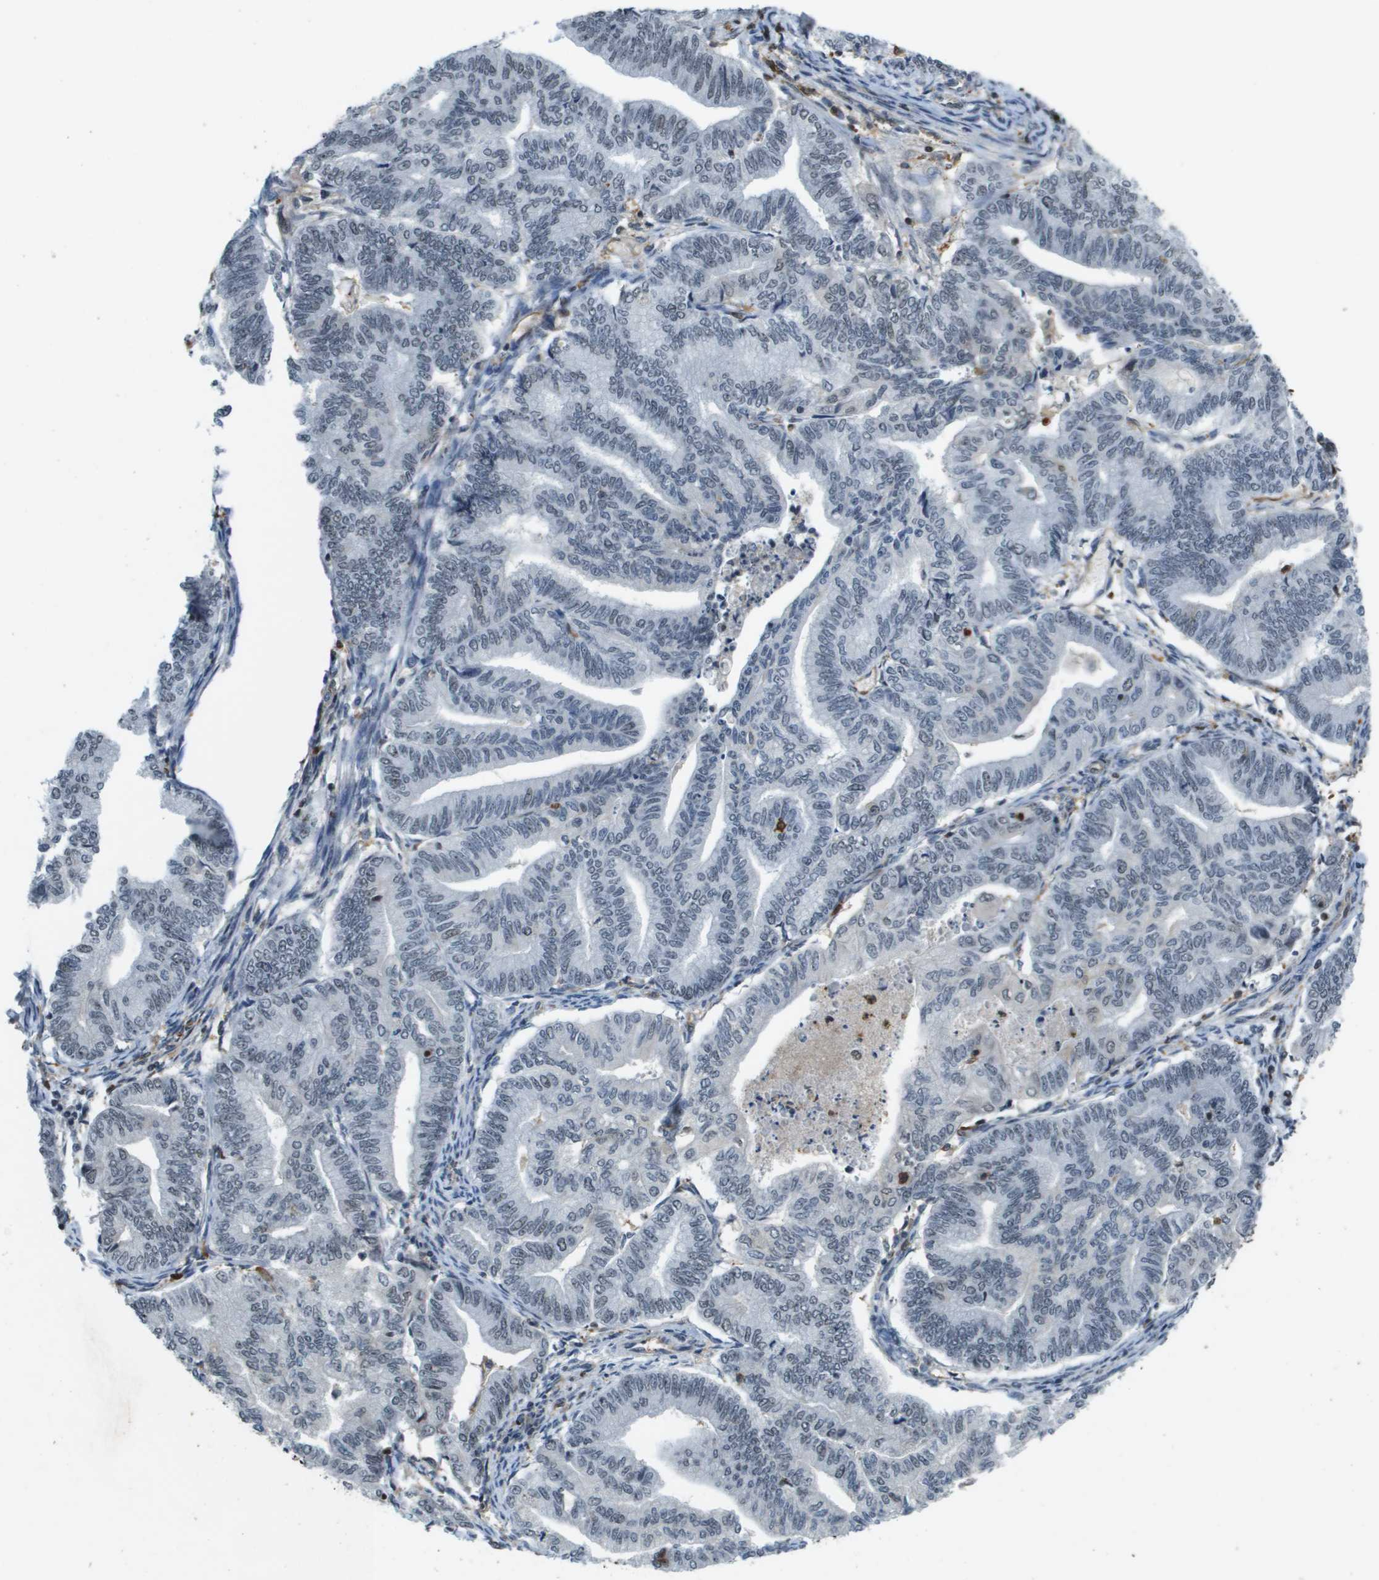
{"staining": {"intensity": "weak", "quantity": "<25%", "location": "nuclear"}, "tissue": "endometrial cancer", "cell_type": "Tumor cells", "image_type": "cancer", "snomed": [{"axis": "morphology", "description": "Adenocarcinoma, NOS"}, {"axis": "topography", "description": "Endometrium"}], "caption": "This is an immunohistochemistry histopathology image of human adenocarcinoma (endometrial). There is no expression in tumor cells.", "gene": "EP400", "patient": {"sex": "female", "age": 79}}